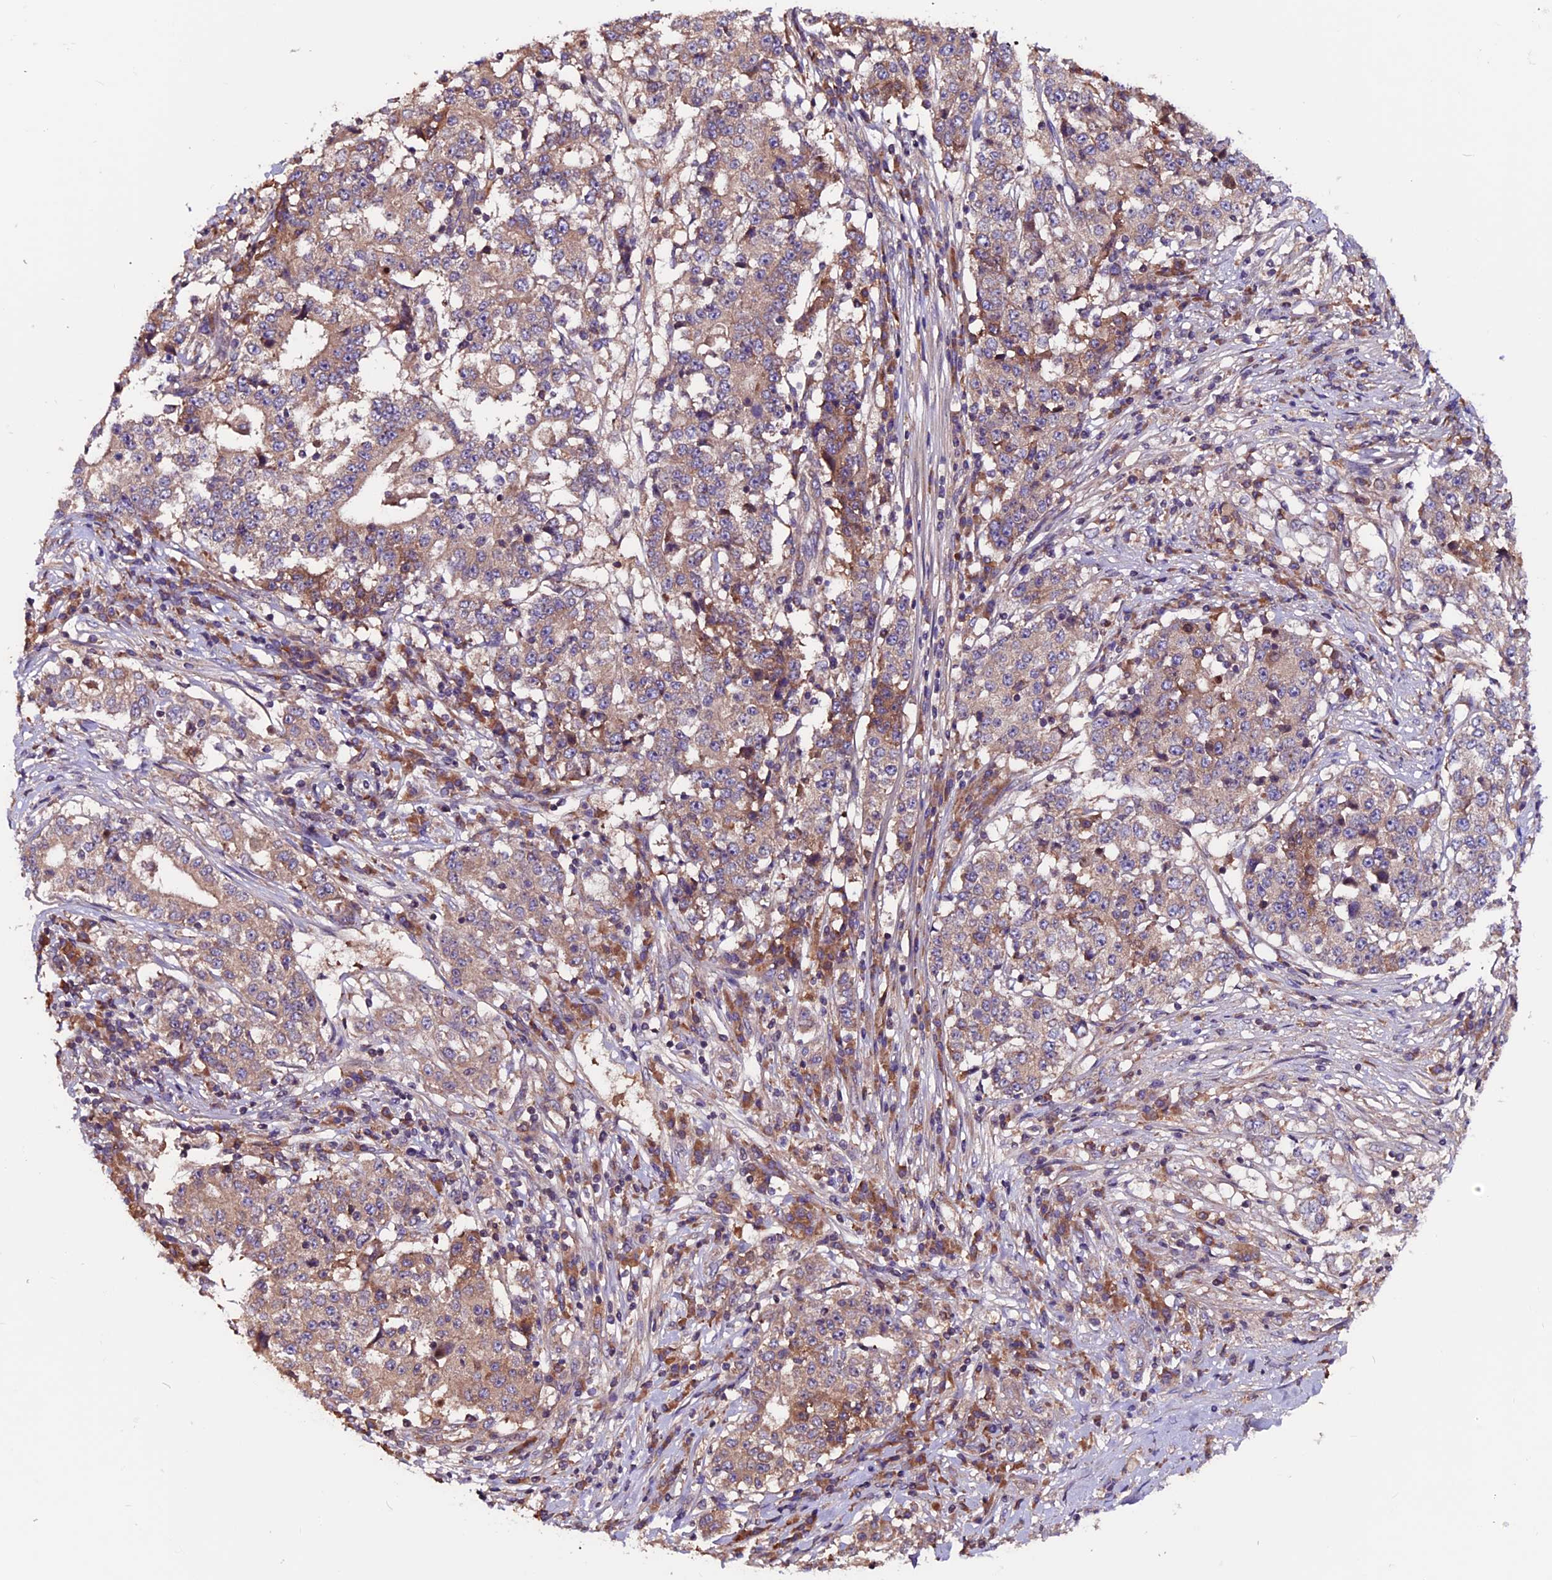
{"staining": {"intensity": "weak", "quantity": "<25%", "location": "cytoplasmic/membranous"}, "tissue": "stomach cancer", "cell_type": "Tumor cells", "image_type": "cancer", "snomed": [{"axis": "morphology", "description": "Adenocarcinoma, NOS"}, {"axis": "topography", "description": "Stomach"}], "caption": "A high-resolution image shows IHC staining of stomach cancer, which reveals no significant staining in tumor cells. (Immunohistochemistry, brightfield microscopy, high magnification).", "gene": "ZNF598", "patient": {"sex": "male", "age": 59}}